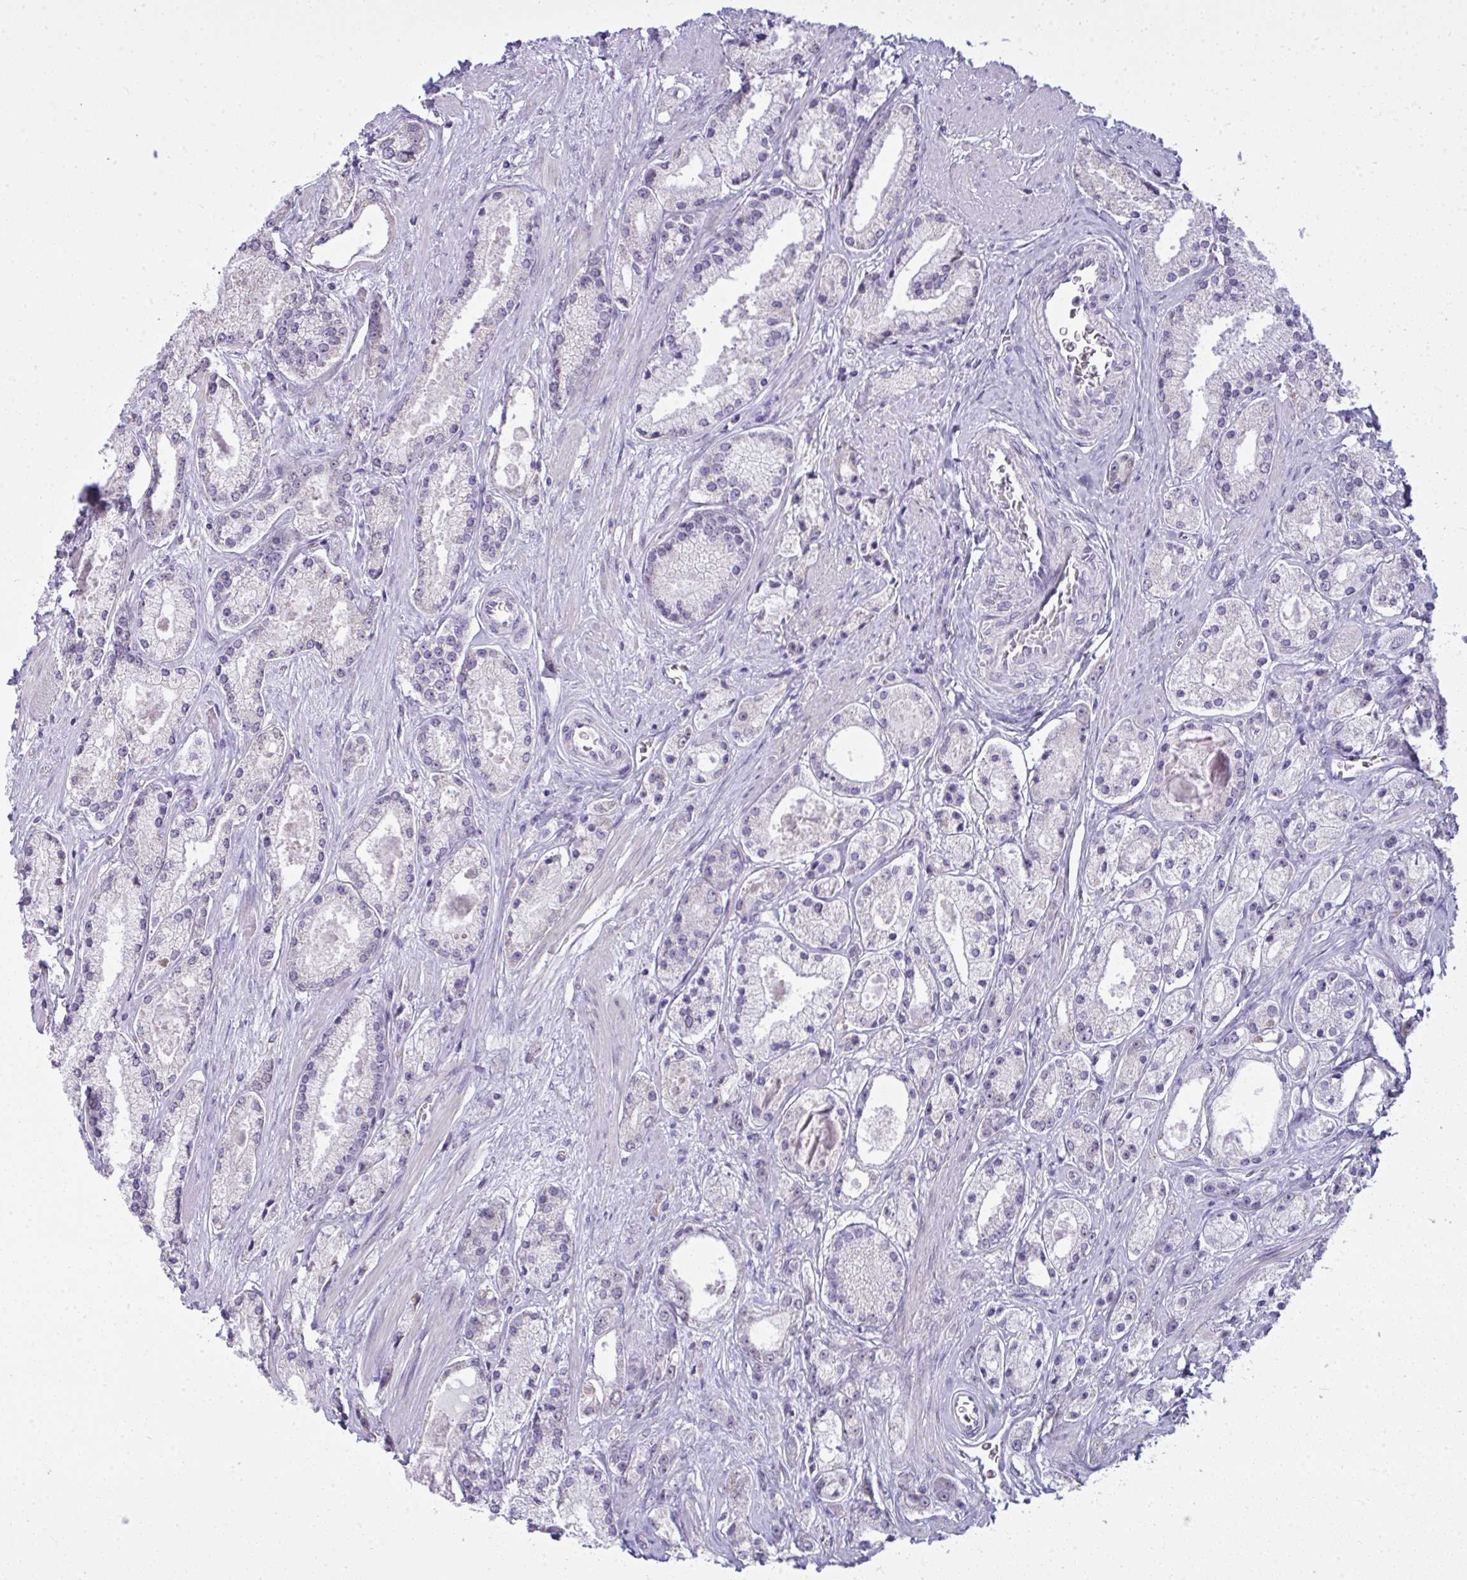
{"staining": {"intensity": "negative", "quantity": "none", "location": "none"}, "tissue": "prostate cancer", "cell_type": "Tumor cells", "image_type": "cancer", "snomed": [{"axis": "morphology", "description": "Adenocarcinoma, High grade"}, {"axis": "topography", "description": "Prostate"}], "caption": "A high-resolution photomicrograph shows IHC staining of prostate high-grade adenocarcinoma, which displays no significant expression in tumor cells.", "gene": "NPPA", "patient": {"sex": "male", "age": 67}}